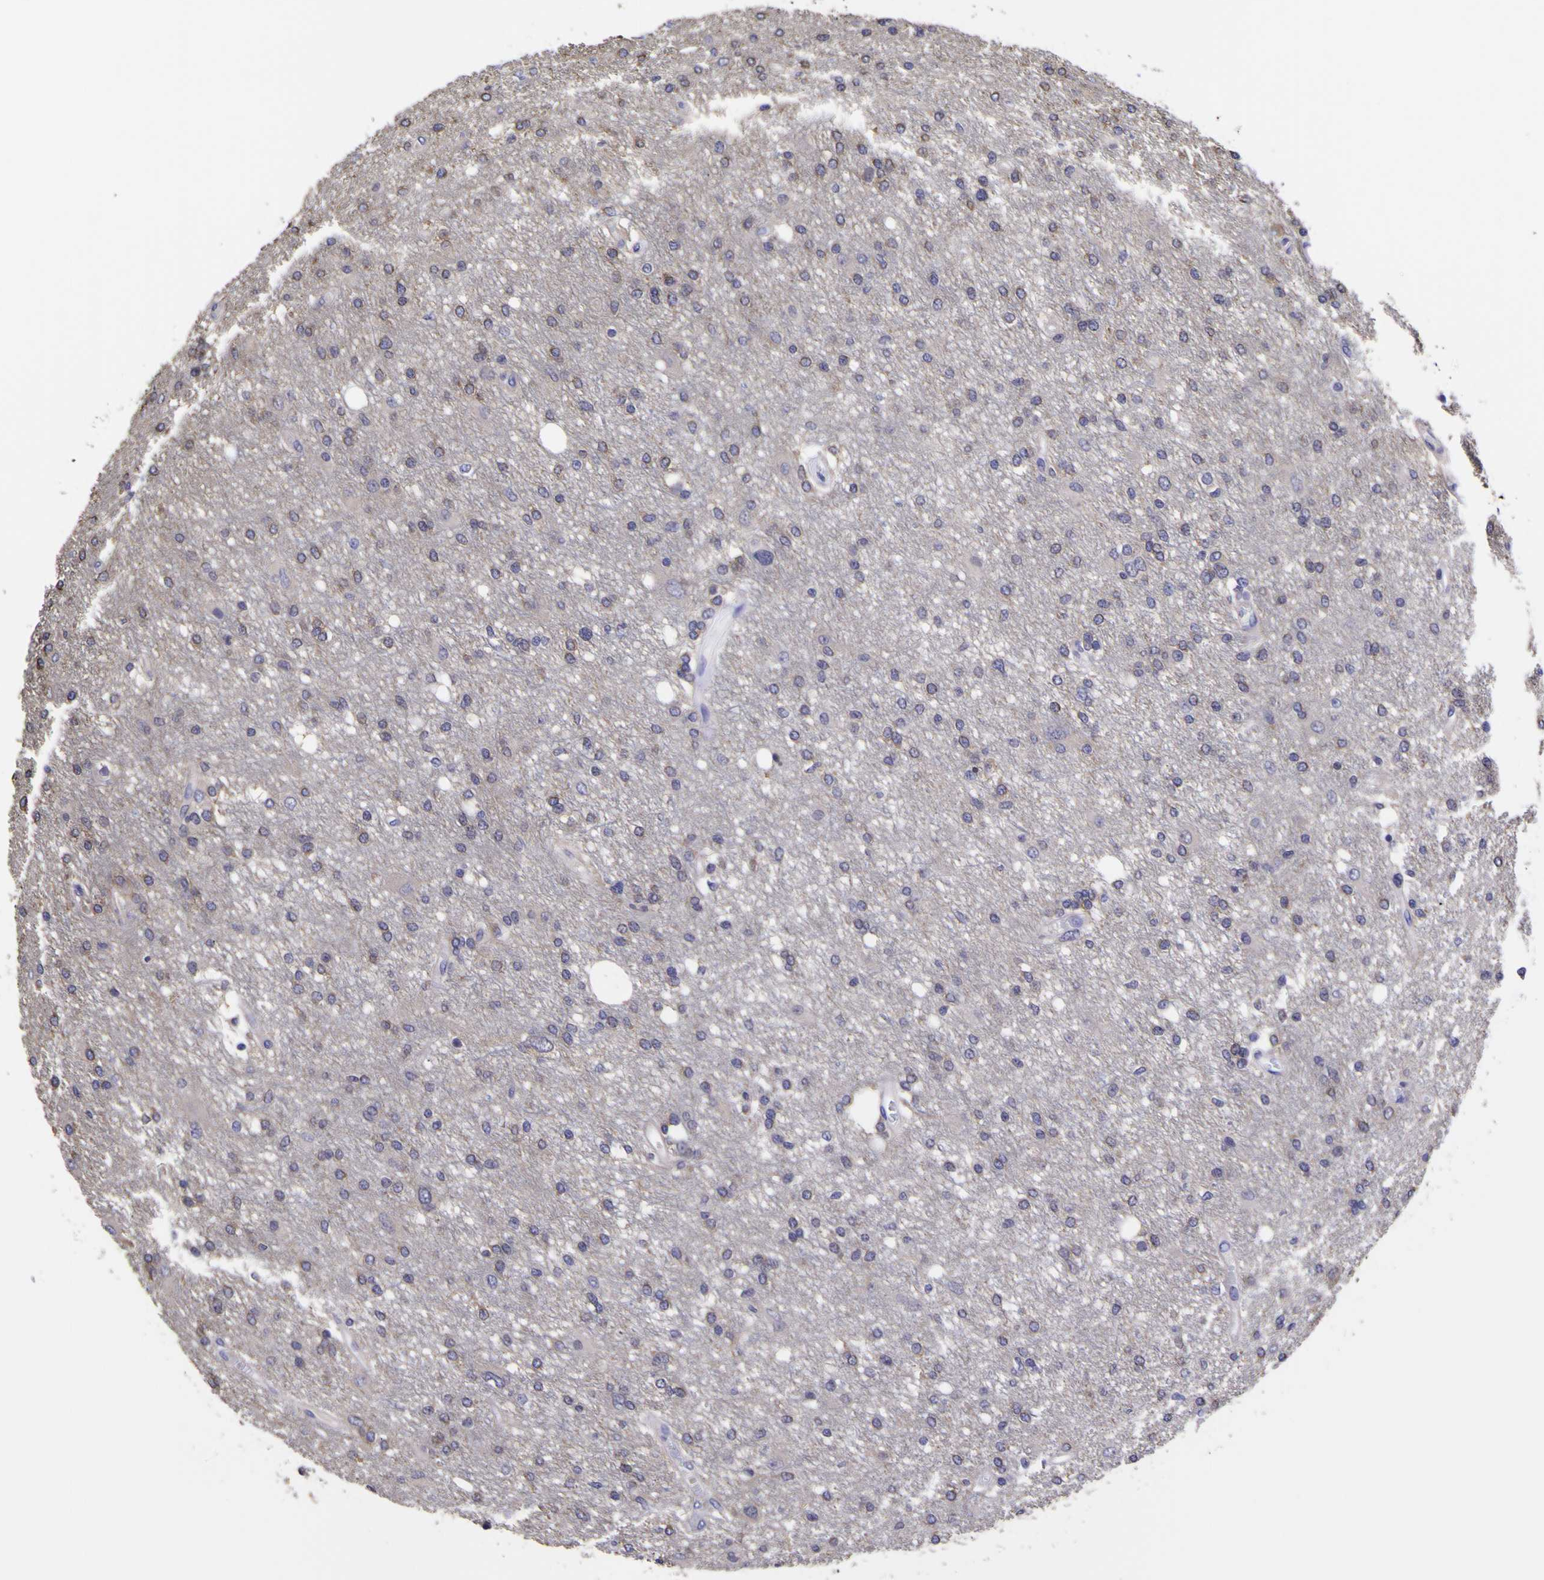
{"staining": {"intensity": "negative", "quantity": "none", "location": "none"}, "tissue": "glioma", "cell_type": "Tumor cells", "image_type": "cancer", "snomed": [{"axis": "morphology", "description": "Glioma, malignant, High grade"}, {"axis": "topography", "description": "Brain"}], "caption": "Tumor cells show no significant protein staining in glioma.", "gene": "MAPK14", "patient": {"sex": "female", "age": 59}}